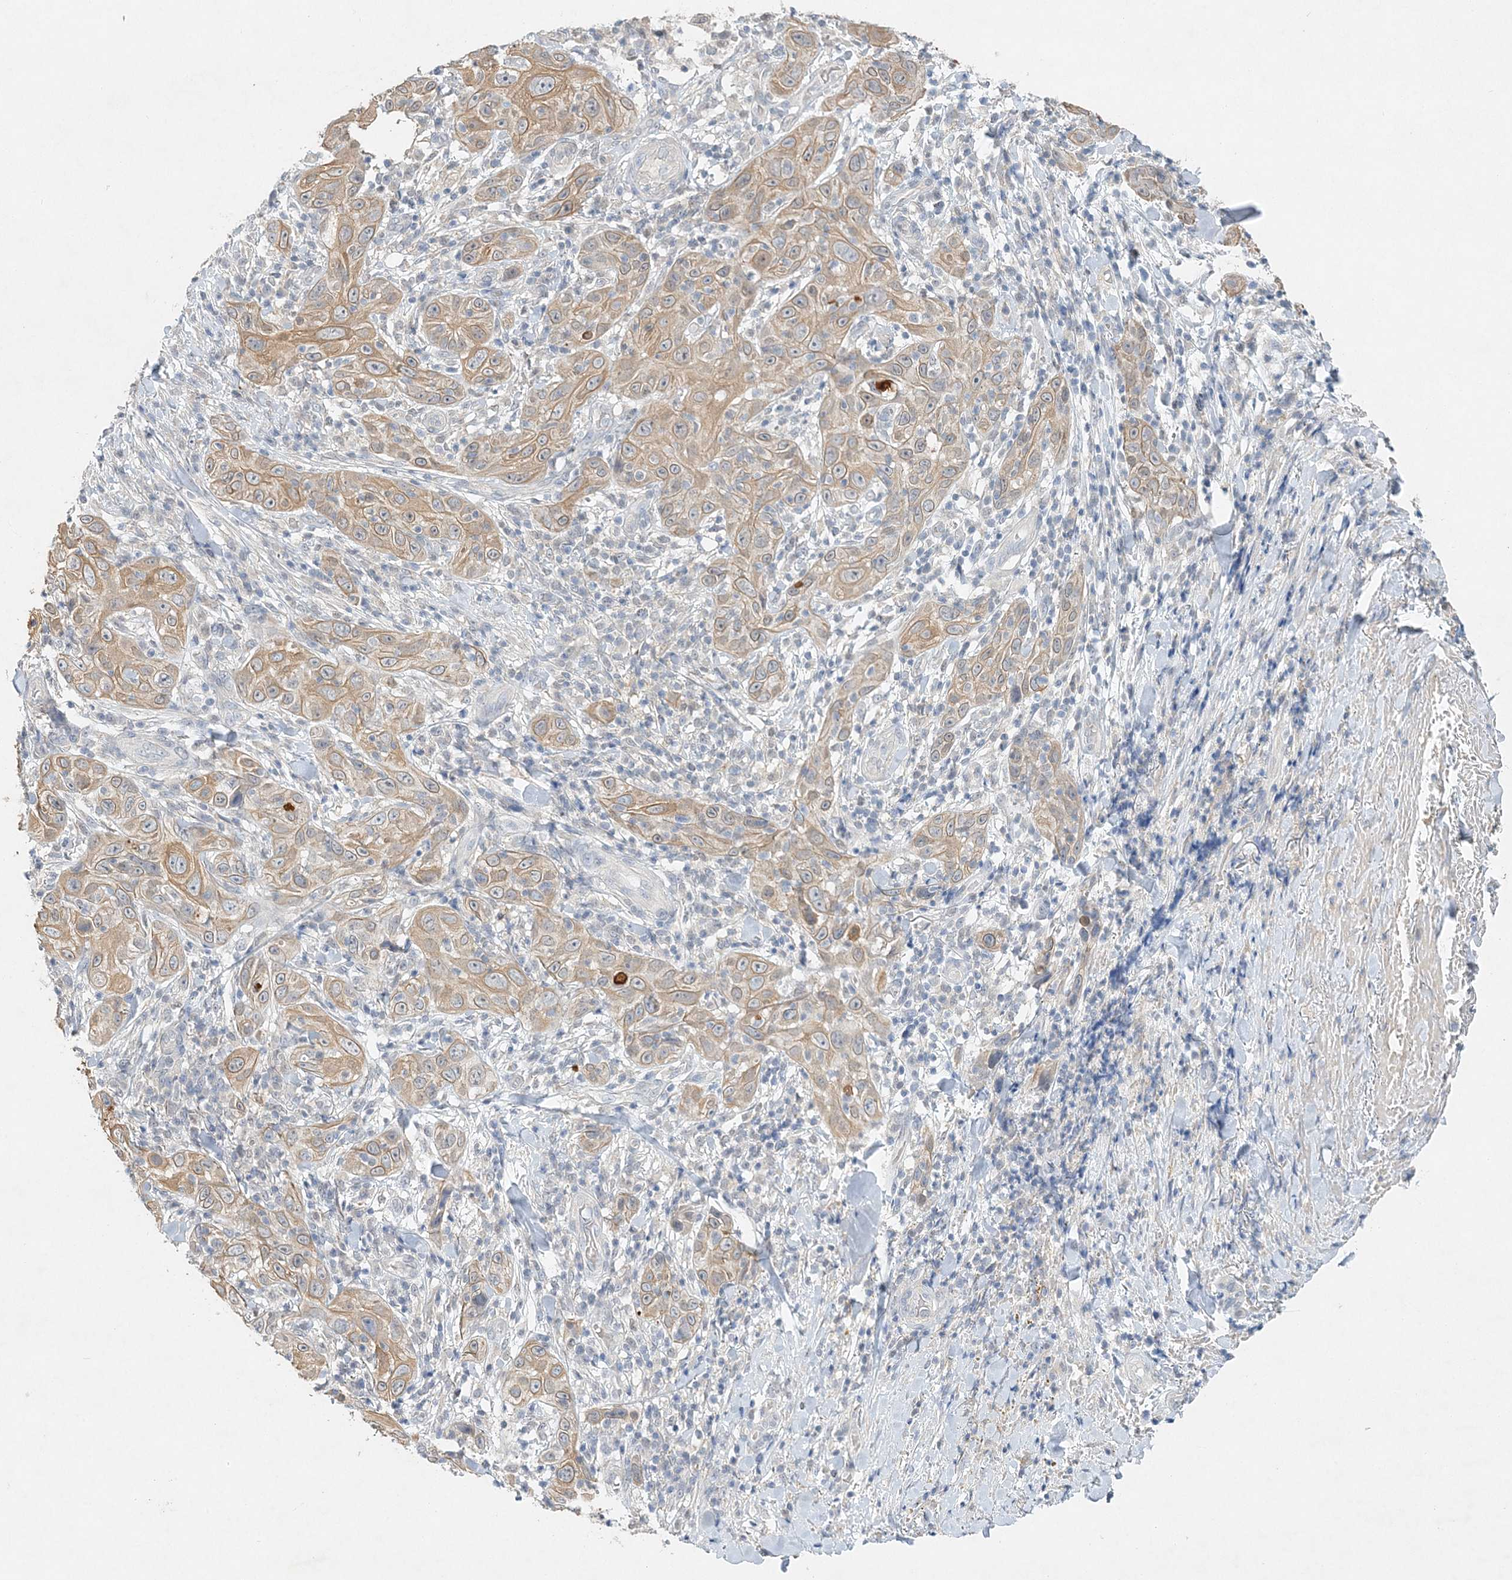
{"staining": {"intensity": "weak", "quantity": ">75%", "location": "cytoplasmic/membranous"}, "tissue": "skin cancer", "cell_type": "Tumor cells", "image_type": "cancer", "snomed": [{"axis": "morphology", "description": "Squamous cell carcinoma, NOS"}, {"axis": "topography", "description": "Skin"}], "caption": "Squamous cell carcinoma (skin) stained with a brown dye exhibits weak cytoplasmic/membranous positive expression in approximately >75% of tumor cells.", "gene": "MAT2B", "patient": {"sex": "female", "age": 88}}